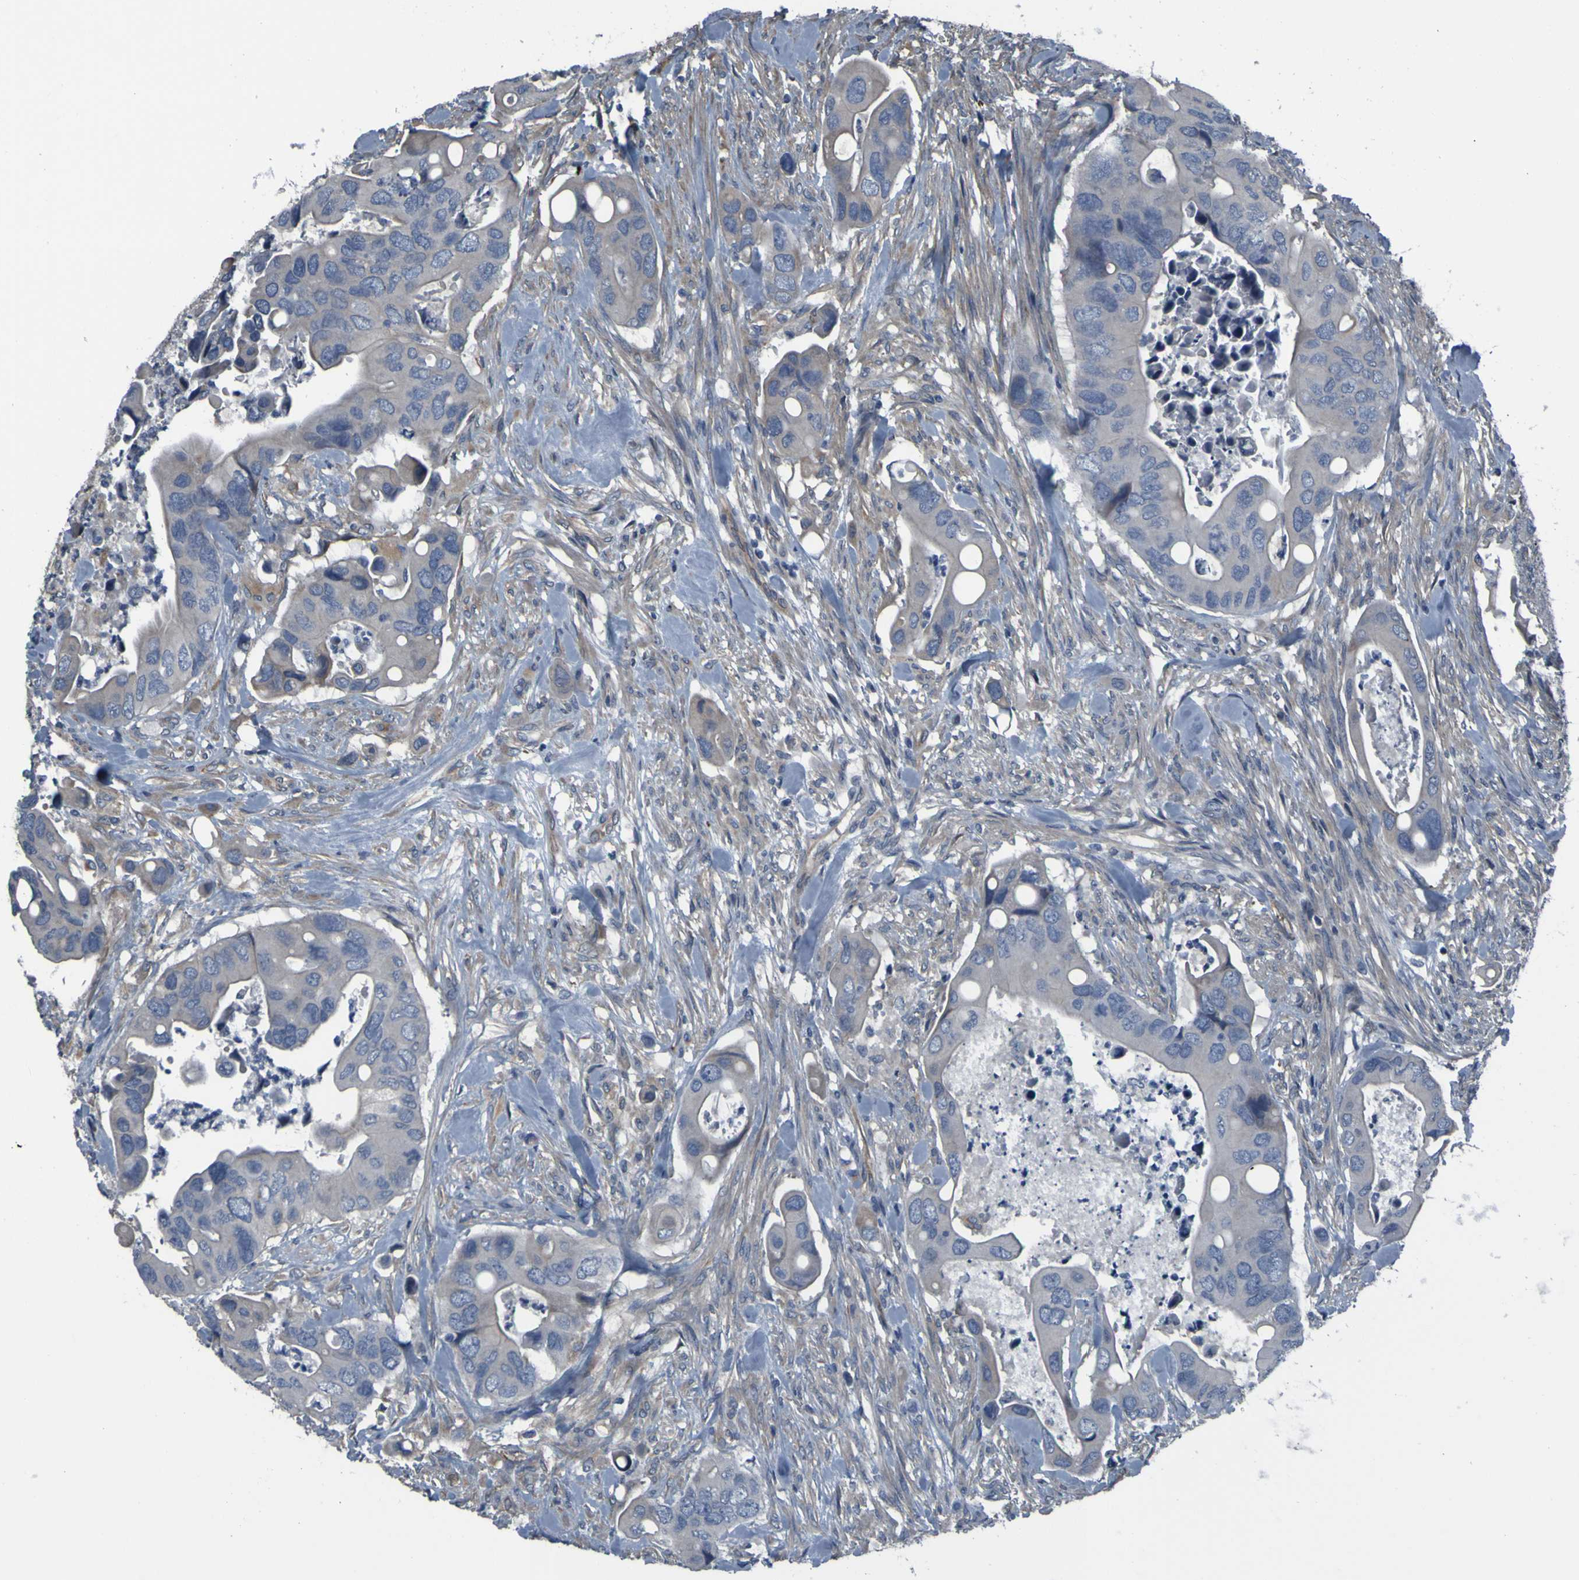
{"staining": {"intensity": "weak", "quantity": "<25%", "location": "cytoplasmic/membranous"}, "tissue": "colorectal cancer", "cell_type": "Tumor cells", "image_type": "cancer", "snomed": [{"axis": "morphology", "description": "Adenocarcinoma, NOS"}, {"axis": "topography", "description": "Rectum"}], "caption": "High power microscopy image of an IHC histopathology image of colorectal cancer (adenocarcinoma), revealing no significant staining in tumor cells. Nuclei are stained in blue.", "gene": "GRAMD1A", "patient": {"sex": "female", "age": 57}}